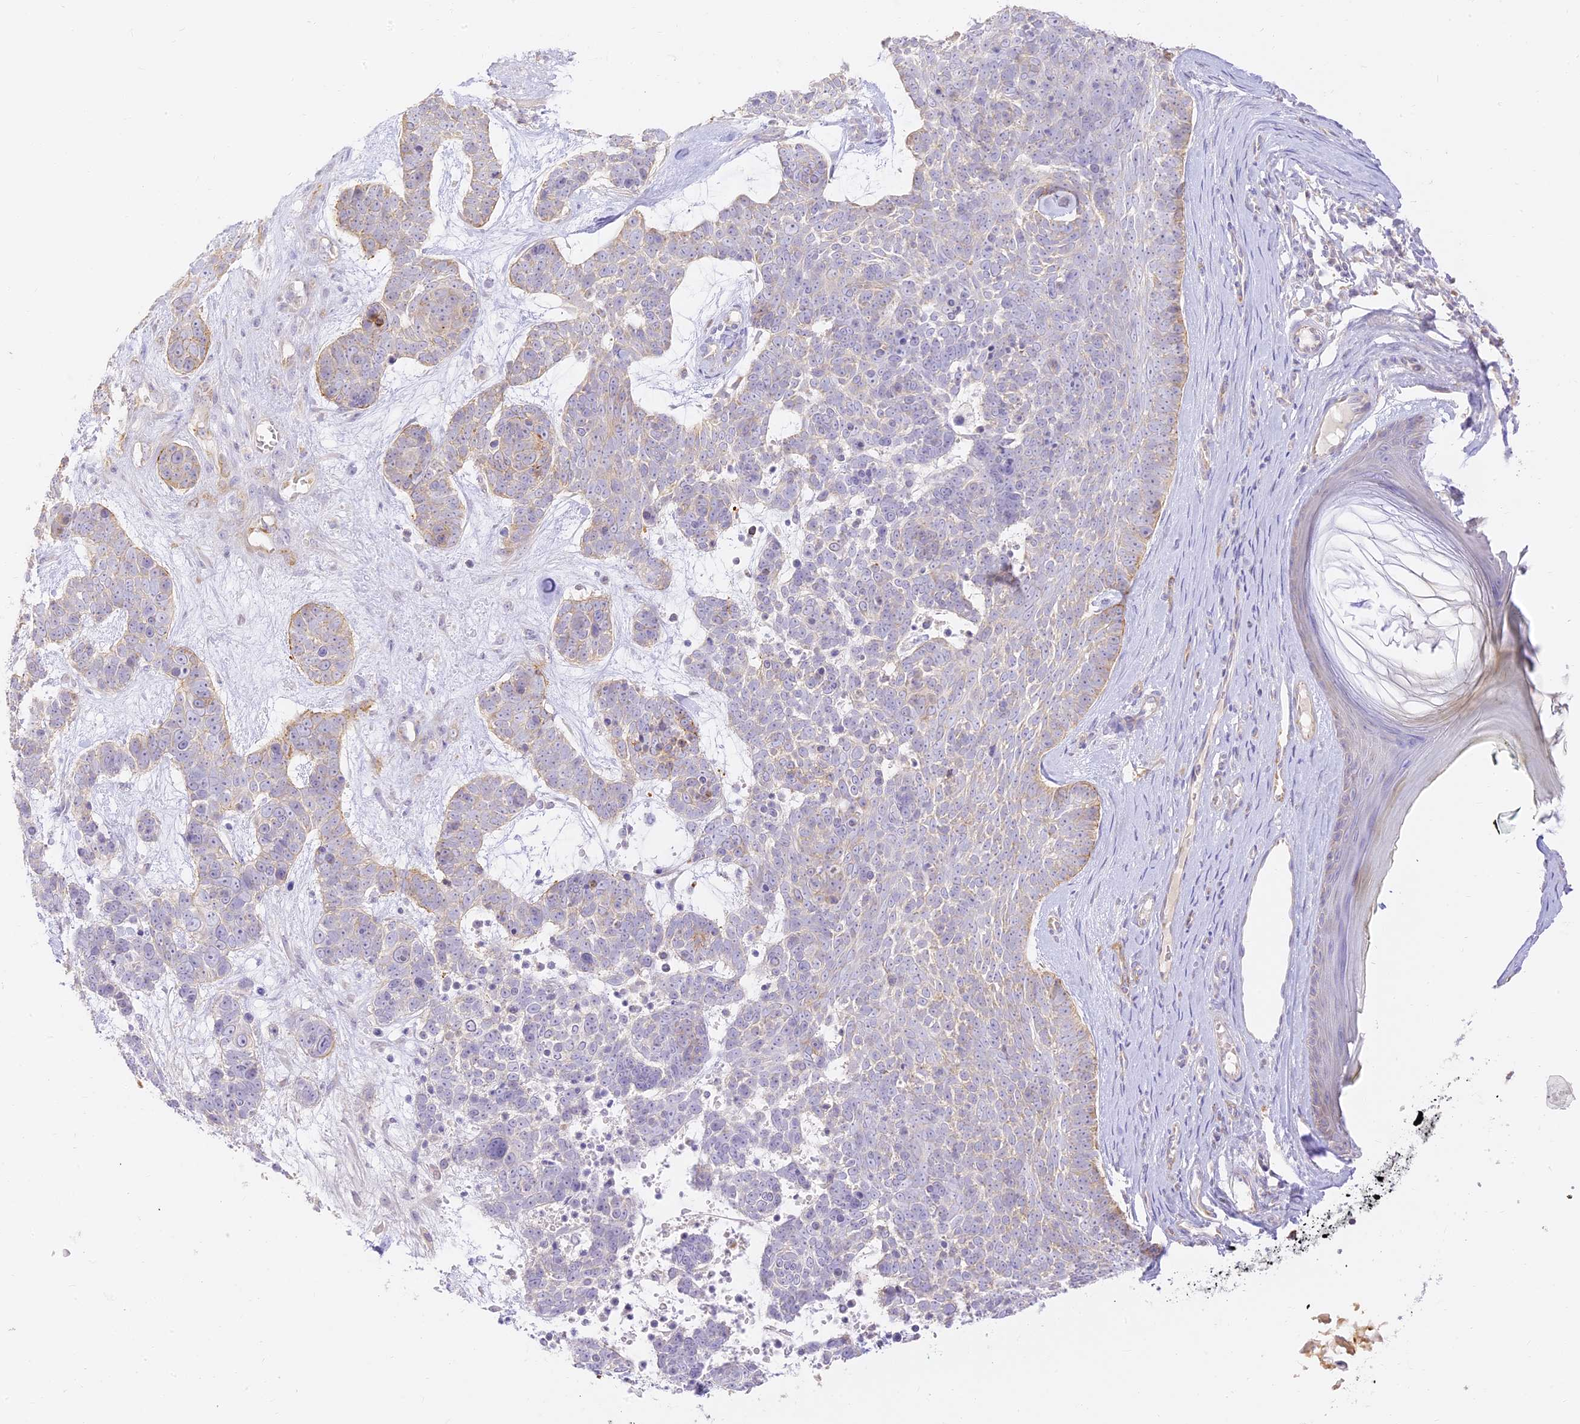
{"staining": {"intensity": "weak", "quantity": "<25%", "location": "cytoplasmic/membranous"}, "tissue": "skin cancer", "cell_type": "Tumor cells", "image_type": "cancer", "snomed": [{"axis": "morphology", "description": "Basal cell carcinoma"}, {"axis": "topography", "description": "Skin"}], "caption": "Human basal cell carcinoma (skin) stained for a protein using IHC demonstrates no expression in tumor cells.", "gene": "LRRC15", "patient": {"sex": "female", "age": 81}}